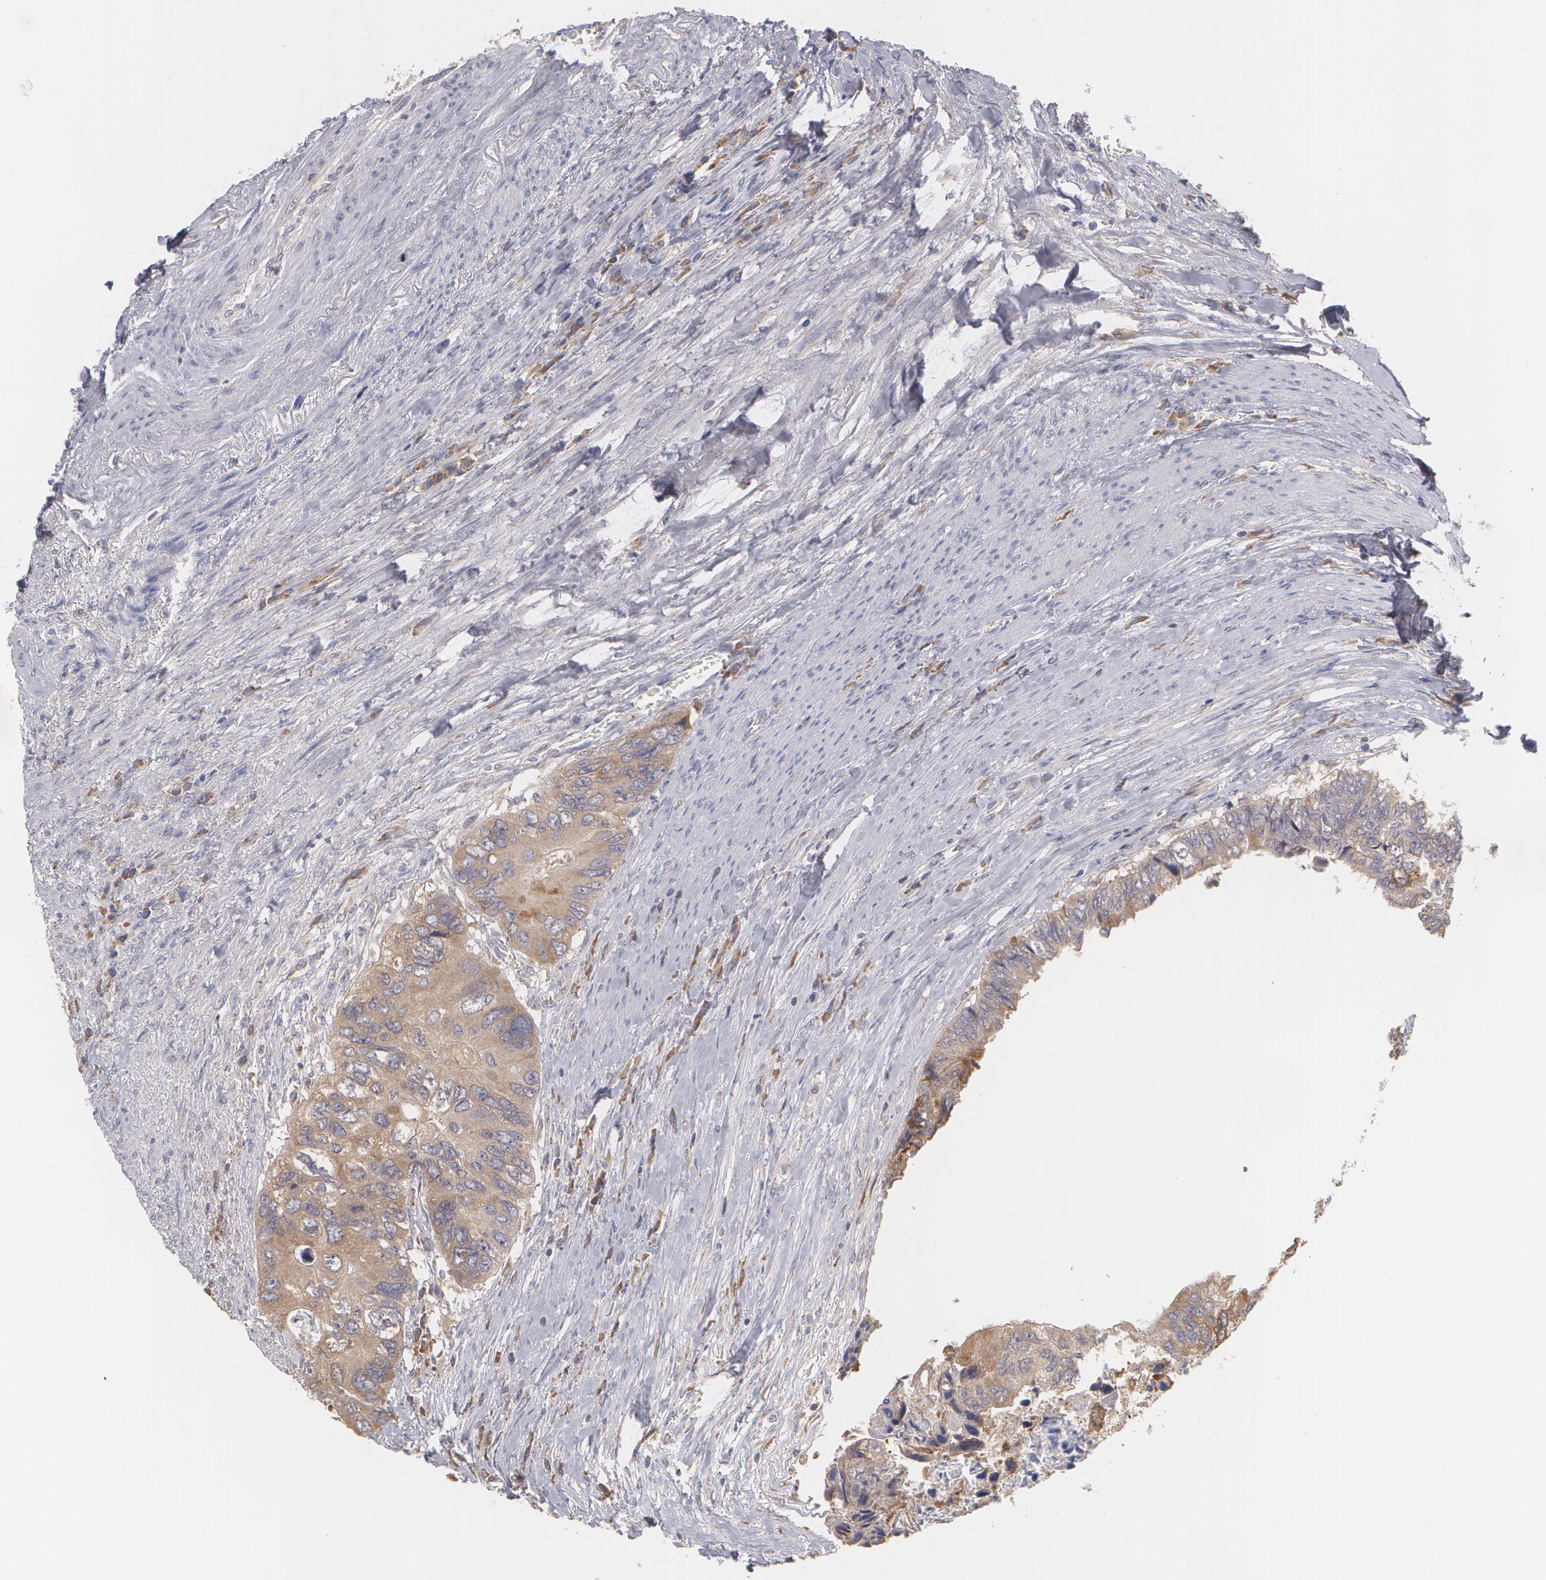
{"staining": {"intensity": "moderate", "quantity": ">75%", "location": "cytoplasmic/membranous"}, "tissue": "colorectal cancer", "cell_type": "Tumor cells", "image_type": "cancer", "snomed": [{"axis": "morphology", "description": "Adenocarcinoma, NOS"}, {"axis": "topography", "description": "Rectum"}], "caption": "About >75% of tumor cells in human colorectal cancer (adenocarcinoma) demonstrate moderate cytoplasmic/membranous protein positivity as visualized by brown immunohistochemical staining.", "gene": "MTHFD1", "patient": {"sex": "female", "age": 82}}